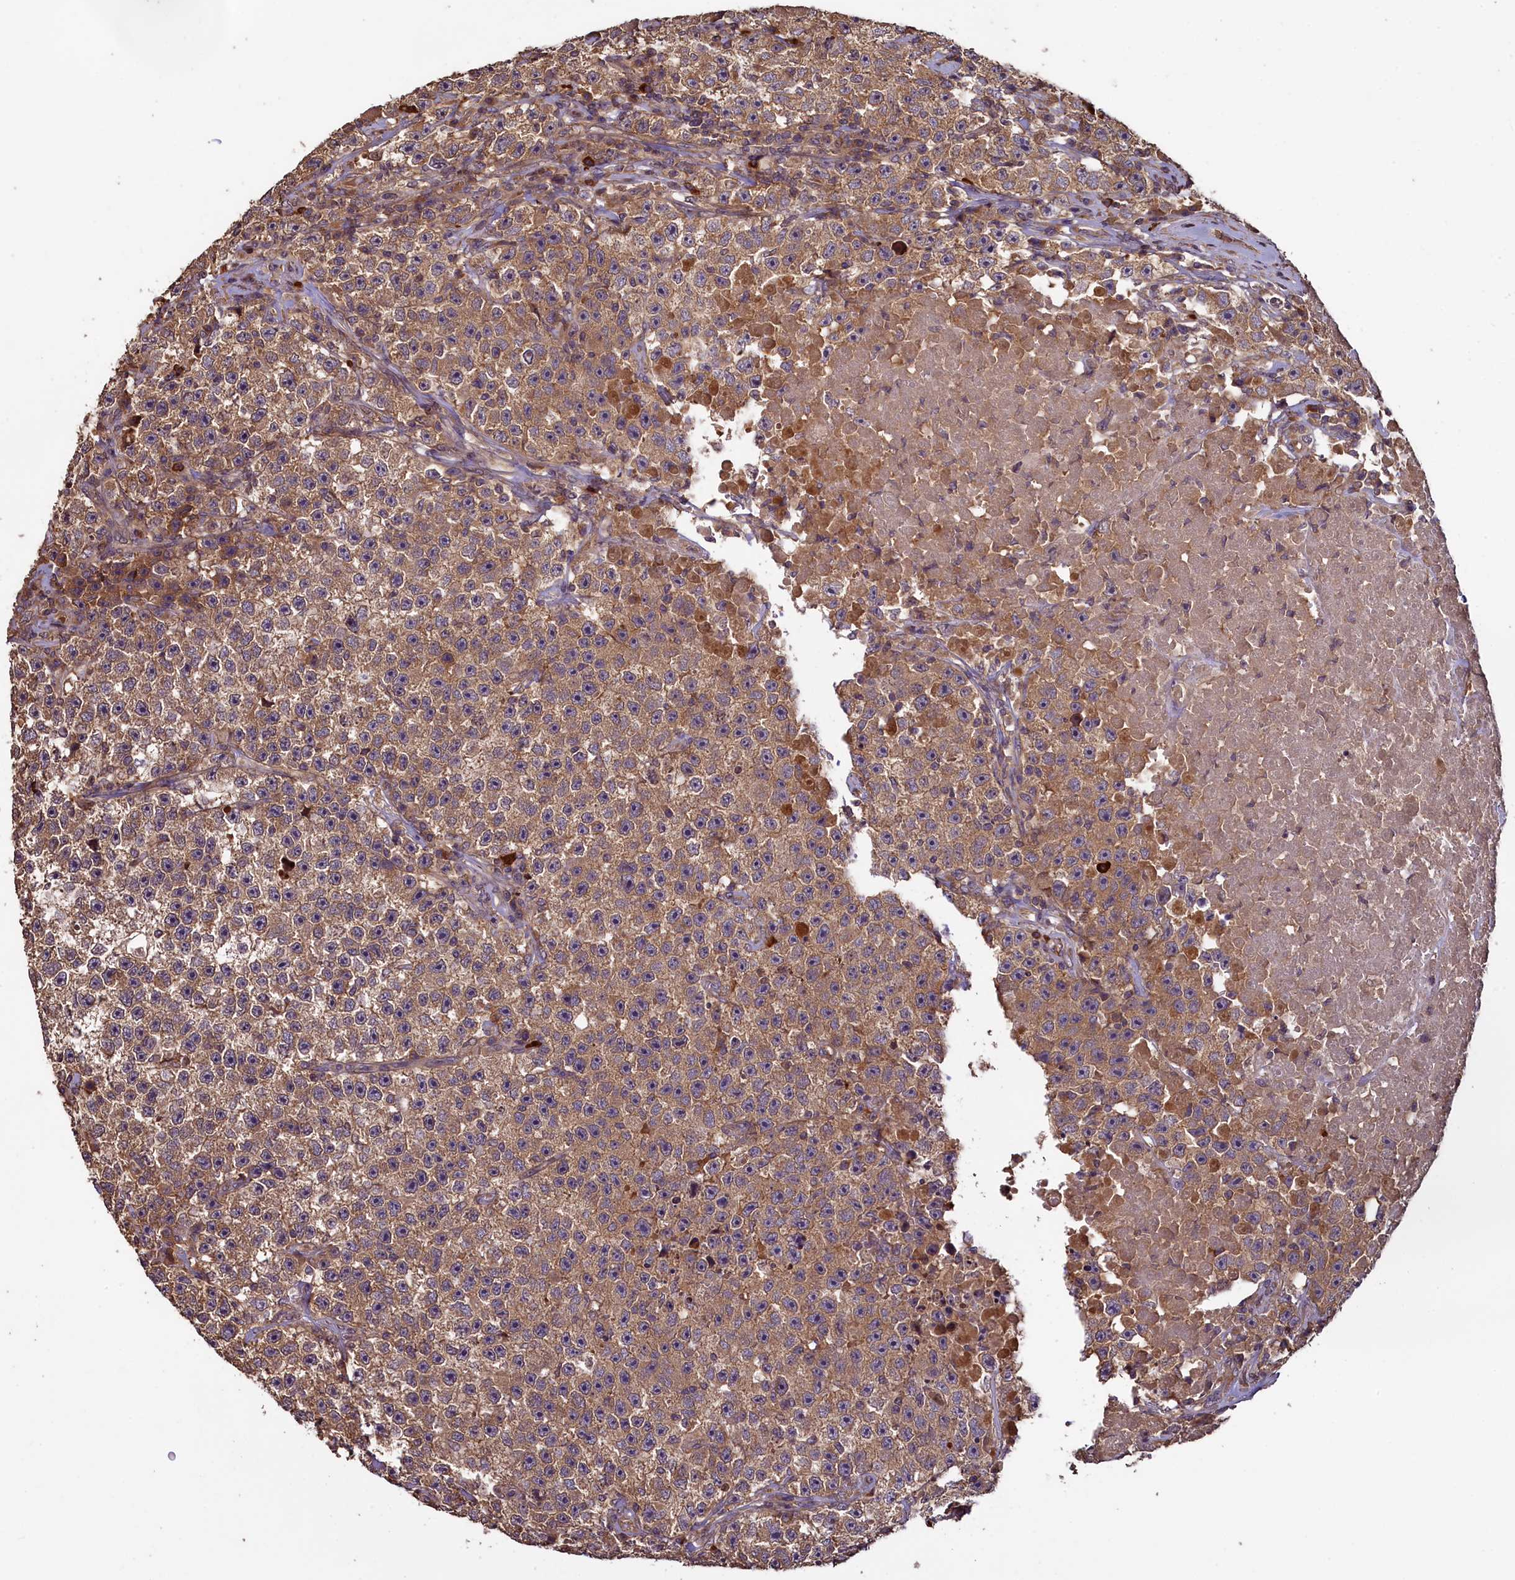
{"staining": {"intensity": "moderate", "quantity": ">75%", "location": "cytoplasmic/membranous"}, "tissue": "testis cancer", "cell_type": "Tumor cells", "image_type": "cancer", "snomed": [{"axis": "morphology", "description": "Seminoma, NOS"}, {"axis": "topography", "description": "Testis"}], "caption": "A medium amount of moderate cytoplasmic/membranous staining is present in approximately >75% of tumor cells in testis cancer (seminoma) tissue.", "gene": "NUDT6", "patient": {"sex": "male", "age": 22}}